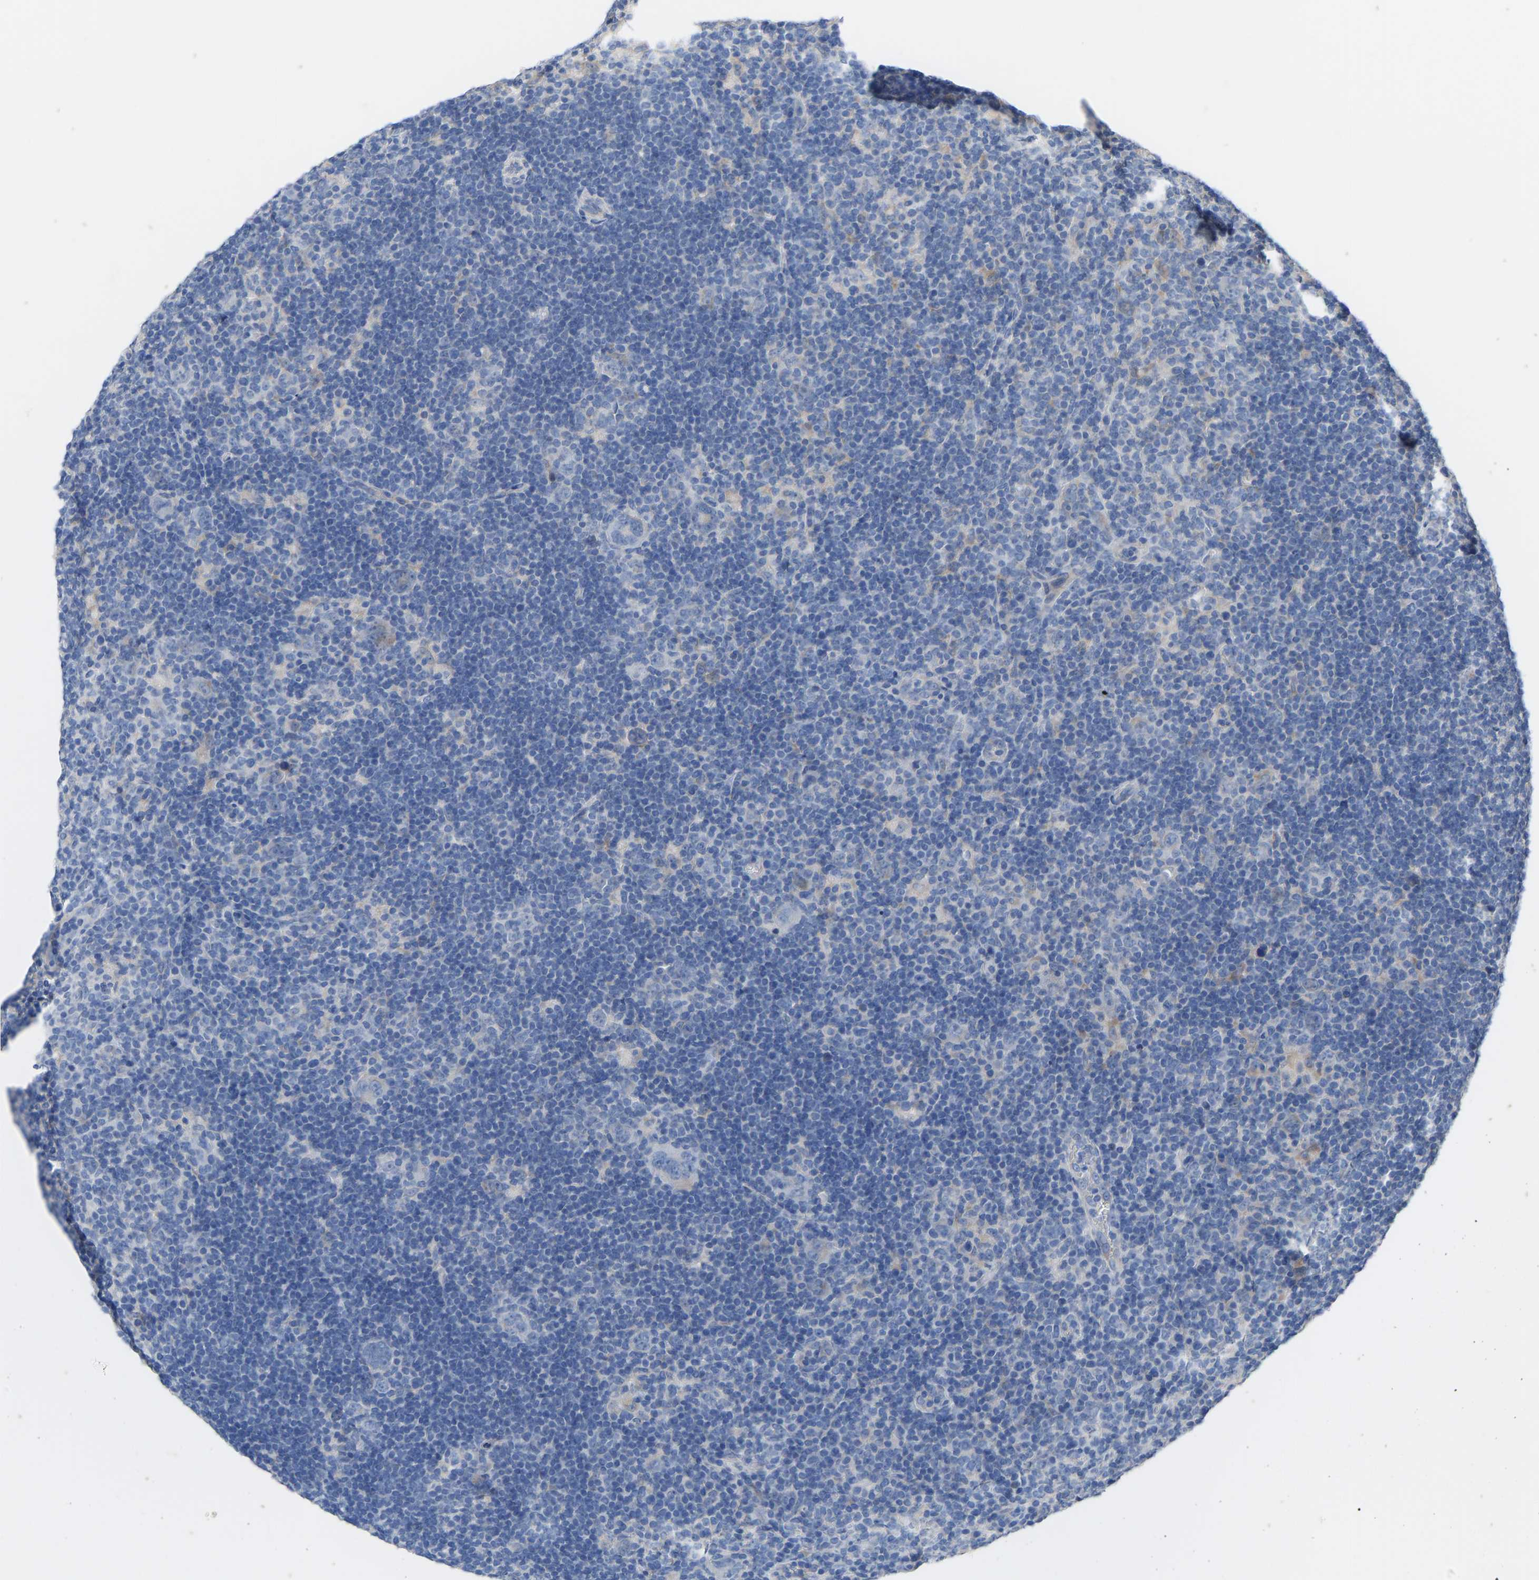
{"staining": {"intensity": "weak", "quantity": "<25%", "location": "cytoplasmic/membranous"}, "tissue": "lymphoma", "cell_type": "Tumor cells", "image_type": "cancer", "snomed": [{"axis": "morphology", "description": "Hodgkin's disease, NOS"}, {"axis": "topography", "description": "Lymph node"}], "caption": "DAB immunohistochemical staining of human lymphoma shows no significant positivity in tumor cells. The staining is performed using DAB brown chromogen with nuclei counter-stained in using hematoxylin.", "gene": "OLIG2", "patient": {"sex": "female", "age": 57}}